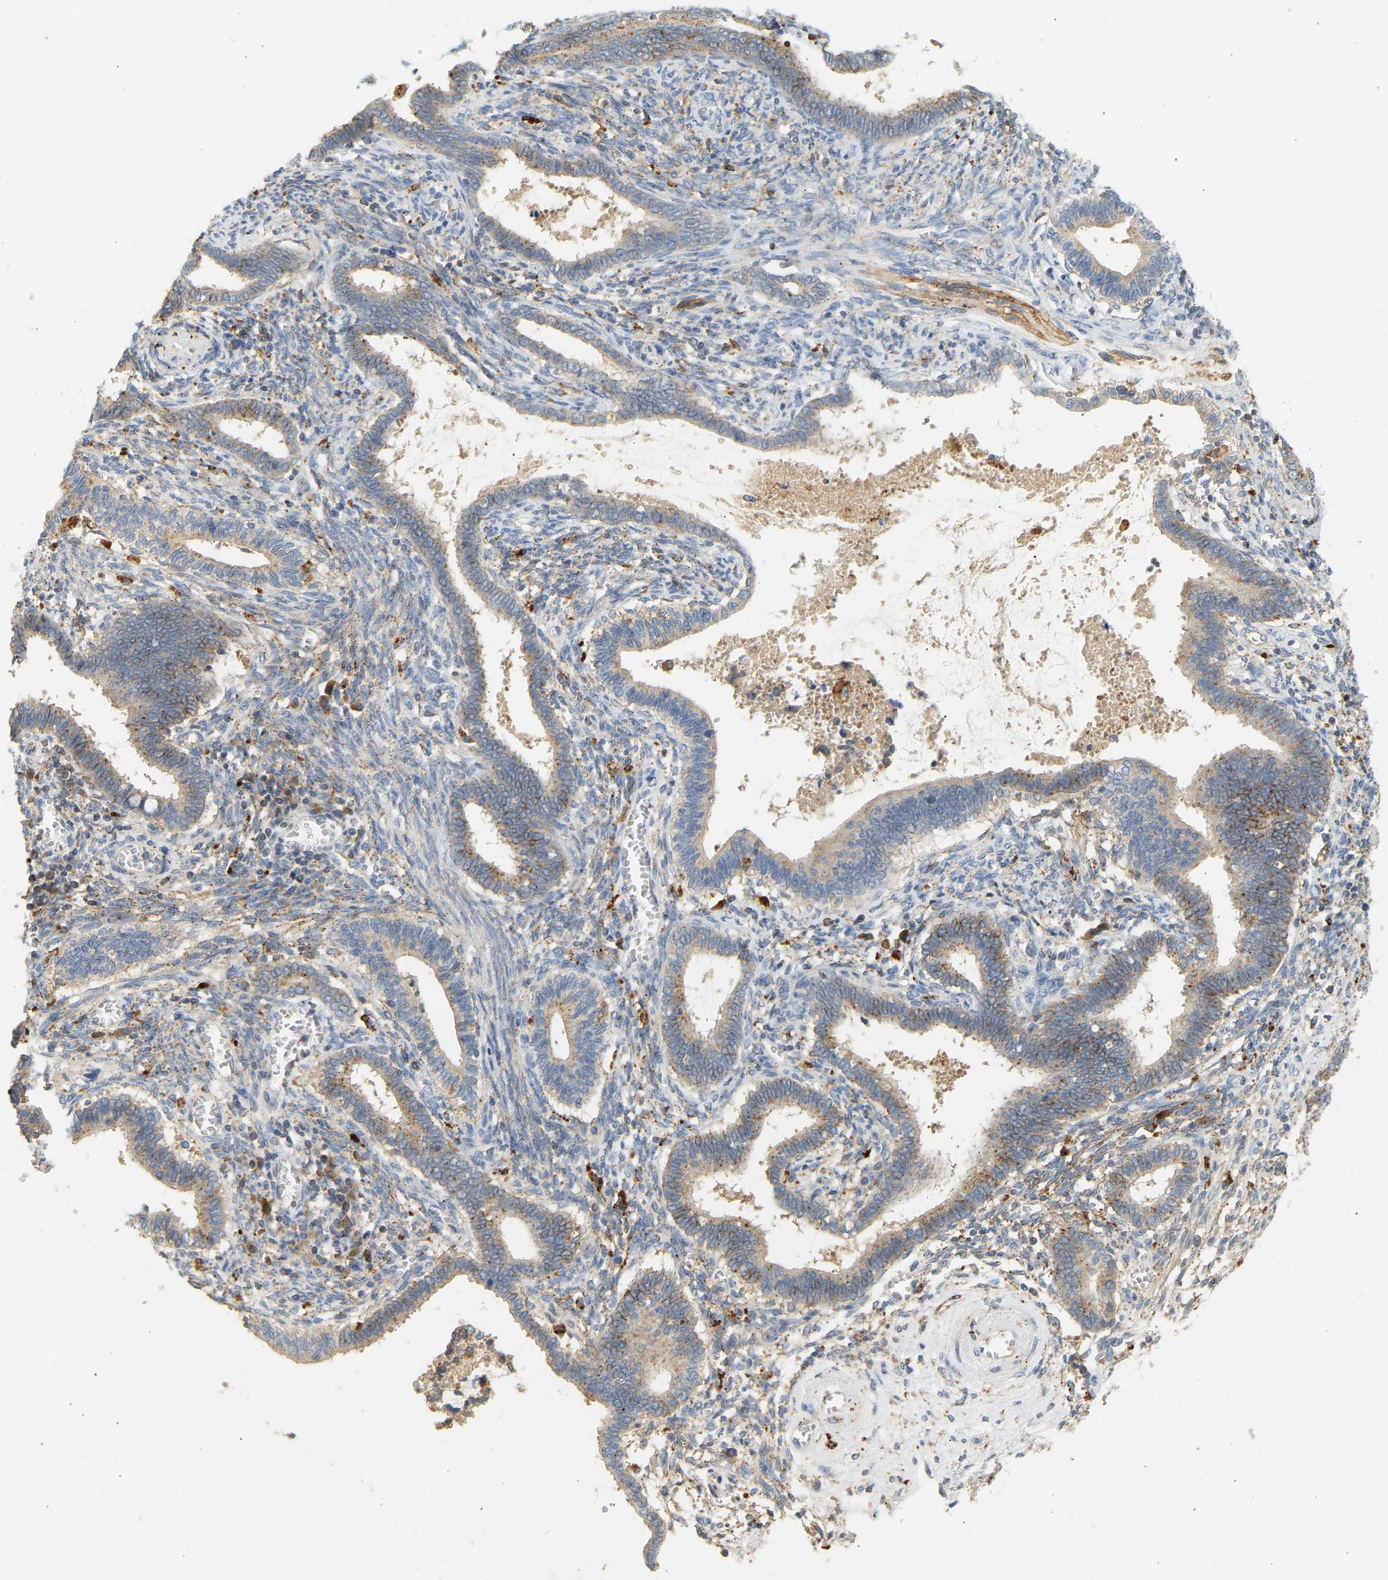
{"staining": {"intensity": "weak", "quantity": ">75%", "location": "cytoplasmic/membranous"}, "tissue": "cervical cancer", "cell_type": "Tumor cells", "image_type": "cancer", "snomed": [{"axis": "morphology", "description": "Adenocarcinoma, NOS"}, {"axis": "topography", "description": "Cervix"}], "caption": "Protein expression analysis of adenocarcinoma (cervical) exhibits weak cytoplasmic/membranous expression in about >75% of tumor cells.", "gene": "ENTHD1", "patient": {"sex": "female", "age": 44}}